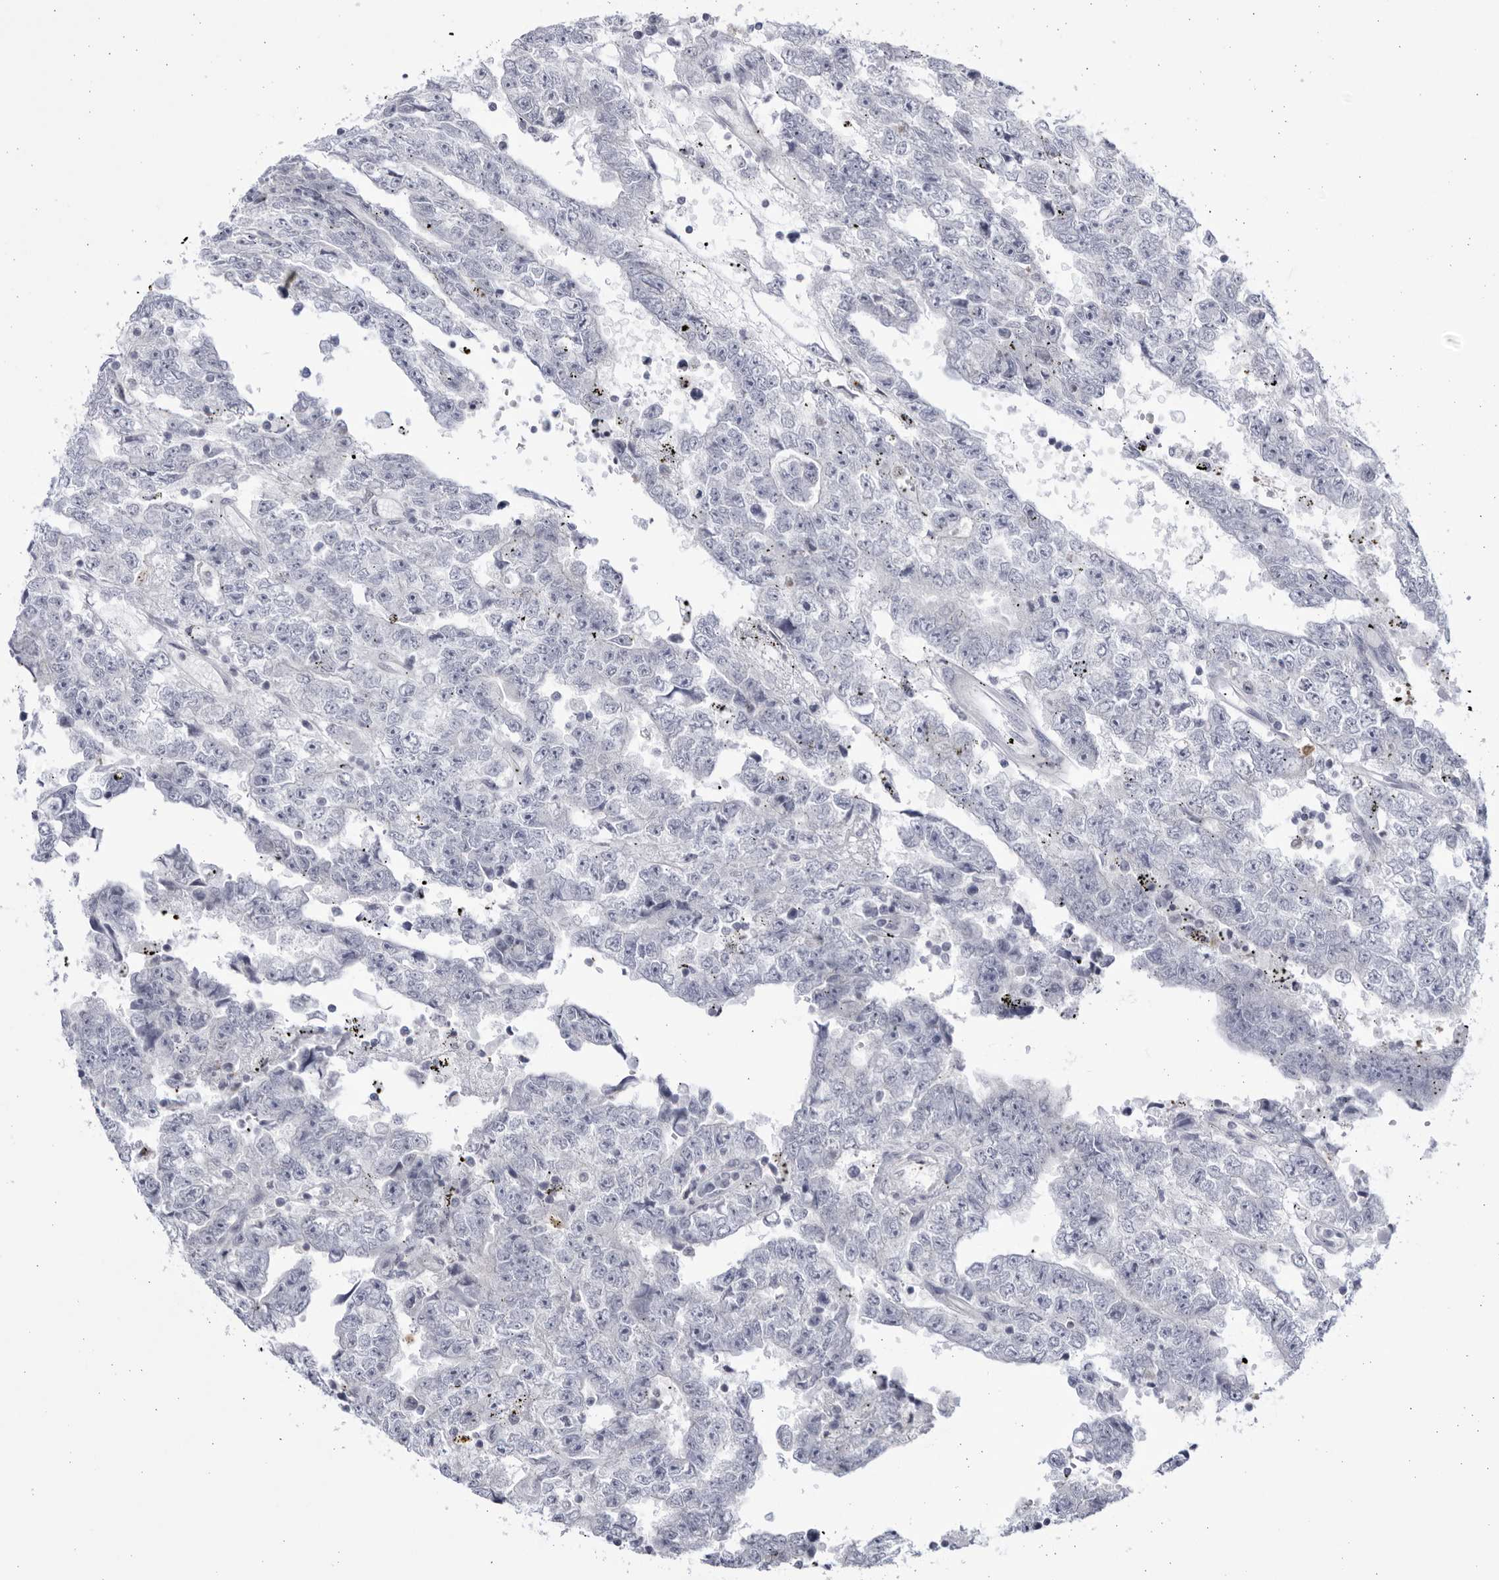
{"staining": {"intensity": "negative", "quantity": "none", "location": "none"}, "tissue": "testis cancer", "cell_type": "Tumor cells", "image_type": "cancer", "snomed": [{"axis": "morphology", "description": "Carcinoma, Embryonal, NOS"}, {"axis": "topography", "description": "Testis"}], "caption": "Immunohistochemical staining of testis cancer demonstrates no significant expression in tumor cells. (Stains: DAB immunohistochemistry (IHC) with hematoxylin counter stain, Microscopy: brightfield microscopy at high magnification).", "gene": "CCDC181", "patient": {"sex": "male", "age": 25}}